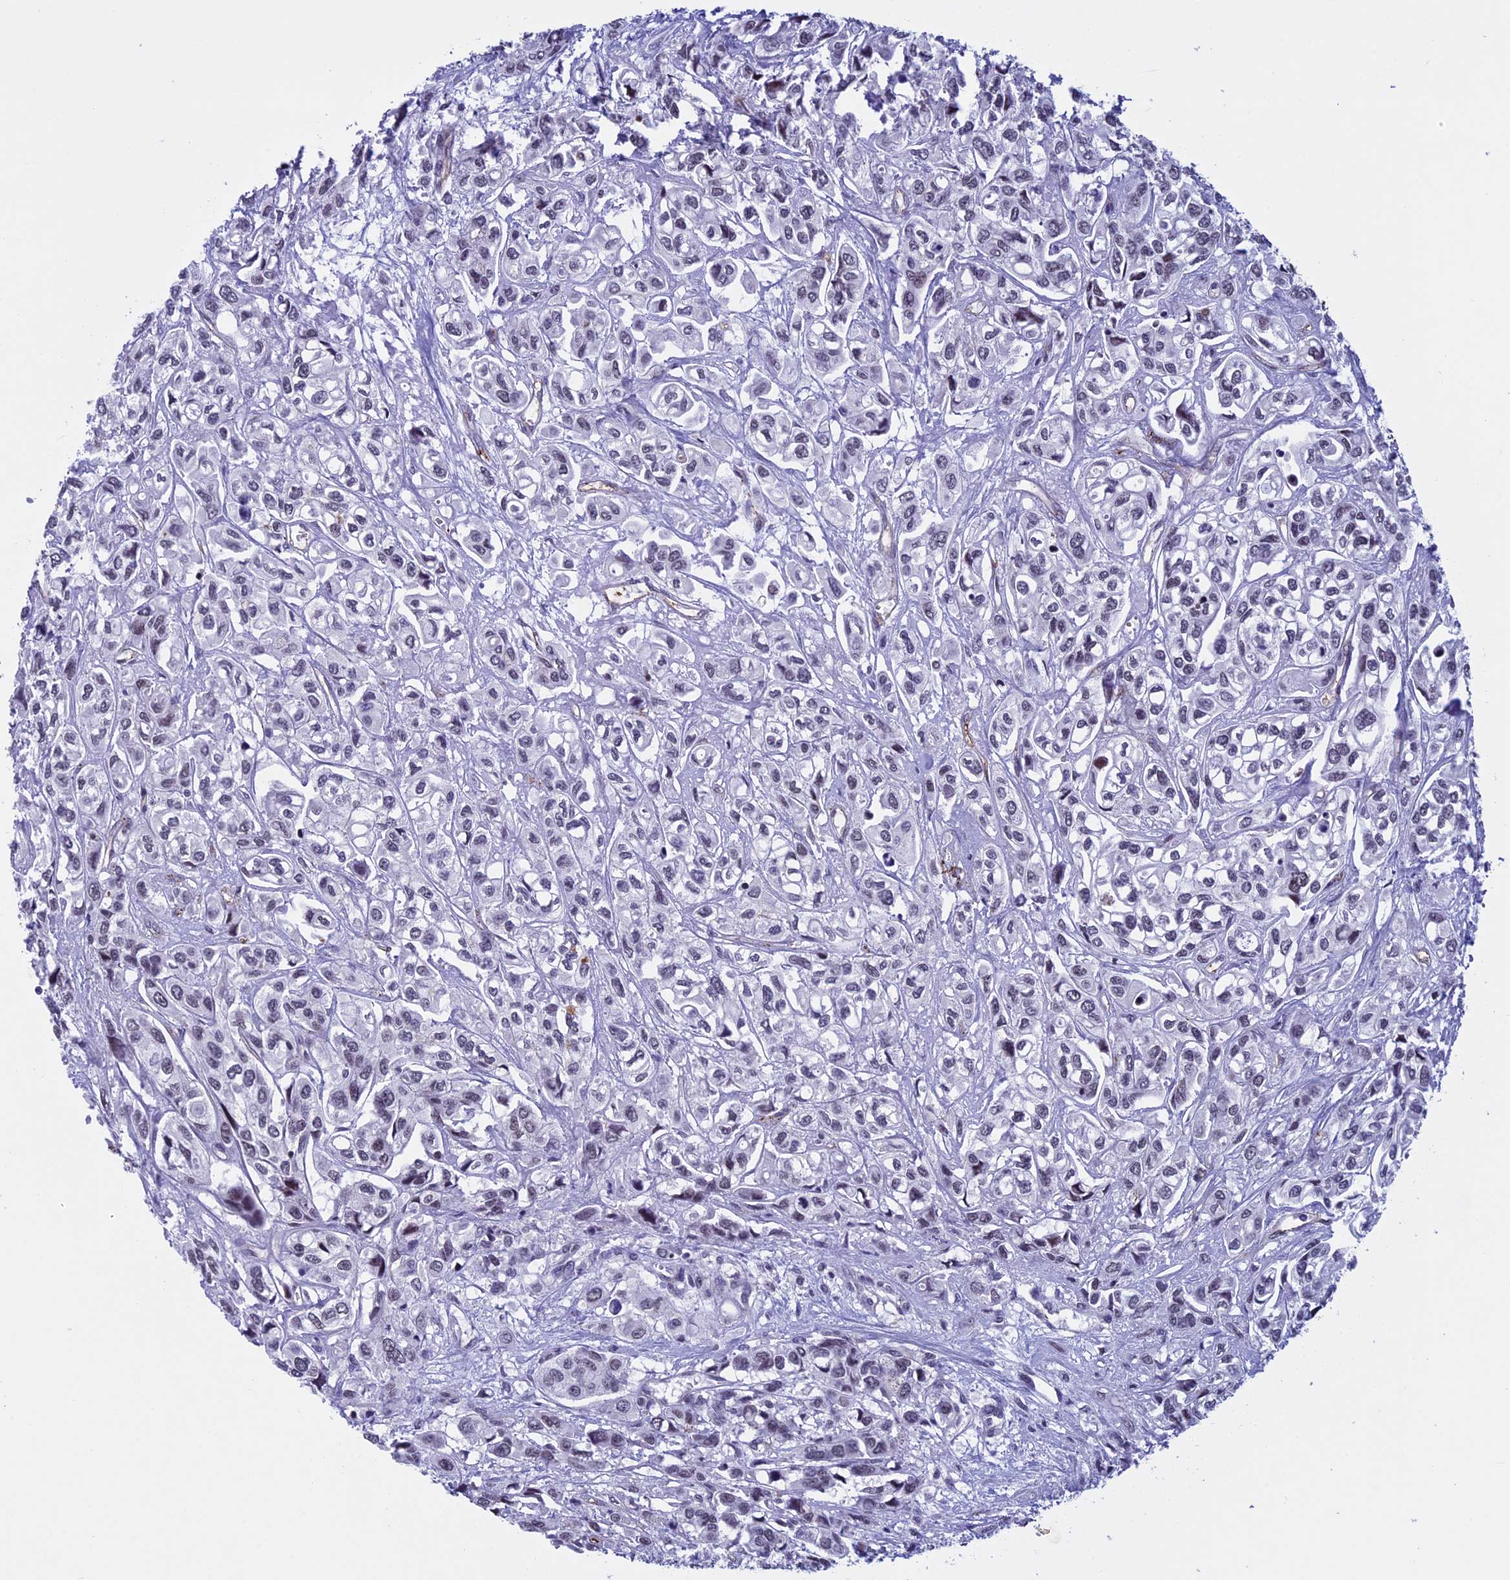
{"staining": {"intensity": "weak", "quantity": "<25%", "location": "nuclear"}, "tissue": "urothelial cancer", "cell_type": "Tumor cells", "image_type": "cancer", "snomed": [{"axis": "morphology", "description": "Urothelial carcinoma, High grade"}, {"axis": "topography", "description": "Urinary bladder"}], "caption": "Immunohistochemistry (IHC) of urothelial carcinoma (high-grade) exhibits no positivity in tumor cells. Brightfield microscopy of immunohistochemistry stained with DAB (3,3'-diaminobenzidine) (brown) and hematoxylin (blue), captured at high magnification.", "gene": "NIPBL", "patient": {"sex": "male", "age": 67}}